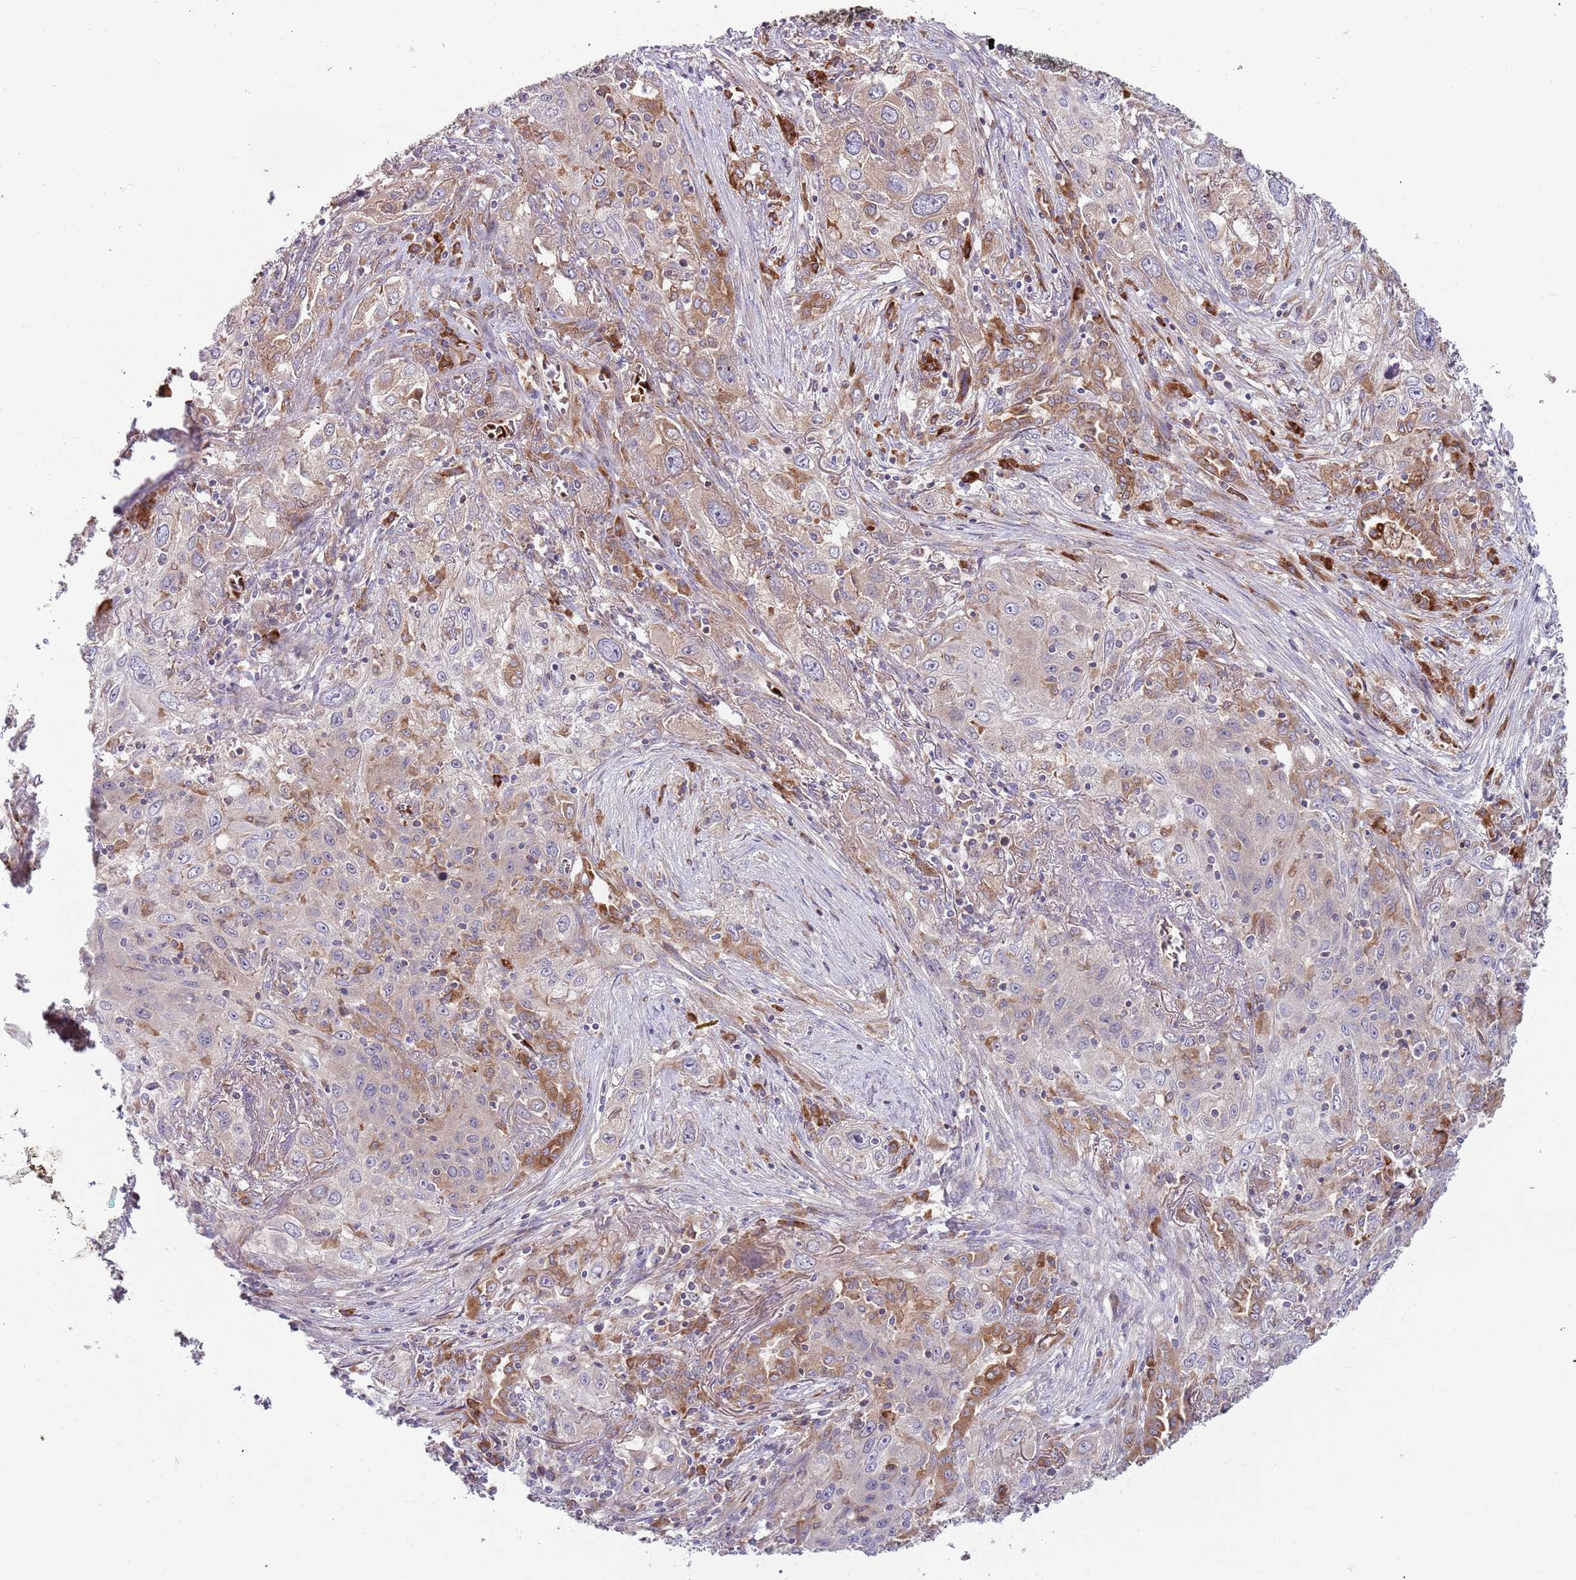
{"staining": {"intensity": "moderate", "quantity": "<25%", "location": "cytoplasmic/membranous"}, "tissue": "lung cancer", "cell_type": "Tumor cells", "image_type": "cancer", "snomed": [{"axis": "morphology", "description": "Squamous cell carcinoma, NOS"}, {"axis": "topography", "description": "Lung"}], "caption": "Squamous cell carcinoma (lung) stained with DAB (3,3'-diaminobenzidine) IHC demonstrates low levels of moderate cytoplasmic/membranous positivity in about <25% of tumor cells. (DAB IHC, brown staining for protein, blue staining for nuclei).", "gene": "VWCE", "patient": {"sex": "female", "age": 69}}